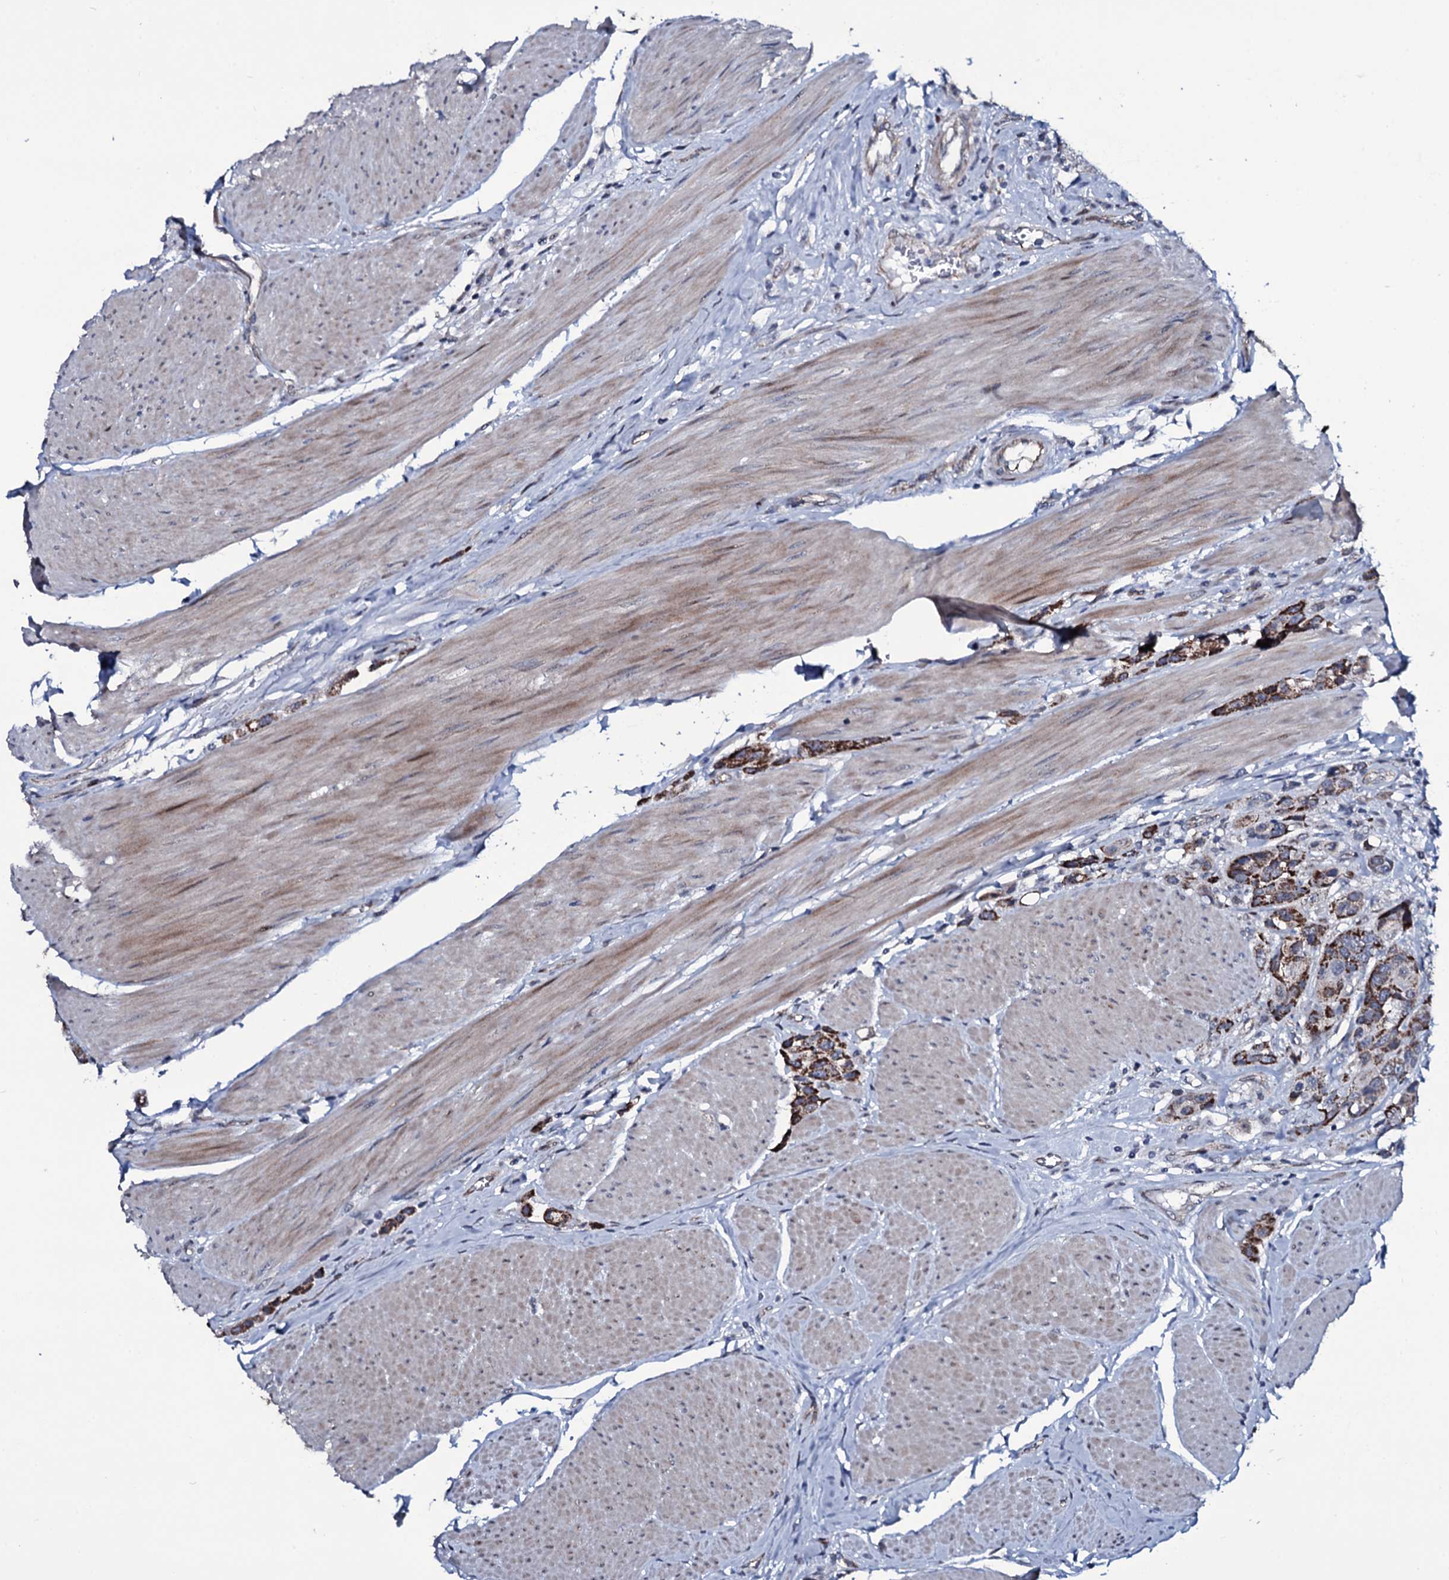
{"staining": {"intensity": "strong", "quantity": ">75%", "location": "cytoplasmic/membranous"}, "tissue": "urothelial cancer", "cell_type": "Tumor cells", "image_type": "cancer", "snomed": [{"axis": "morphology", "description": "Urothelial carcinoma, High grade"}, {"axis": "topography", "description": "Urinary bladder"}], "caption": "Immunohistochemical staining of urothelial cancer exhibits high levels of strong cytoplasmic/membranous protein positivity in about >75% of tumor cells. Nuclei are stained in blue.", "gene": "WIPF3", "patient": {"sex": "male", "age": 50}}